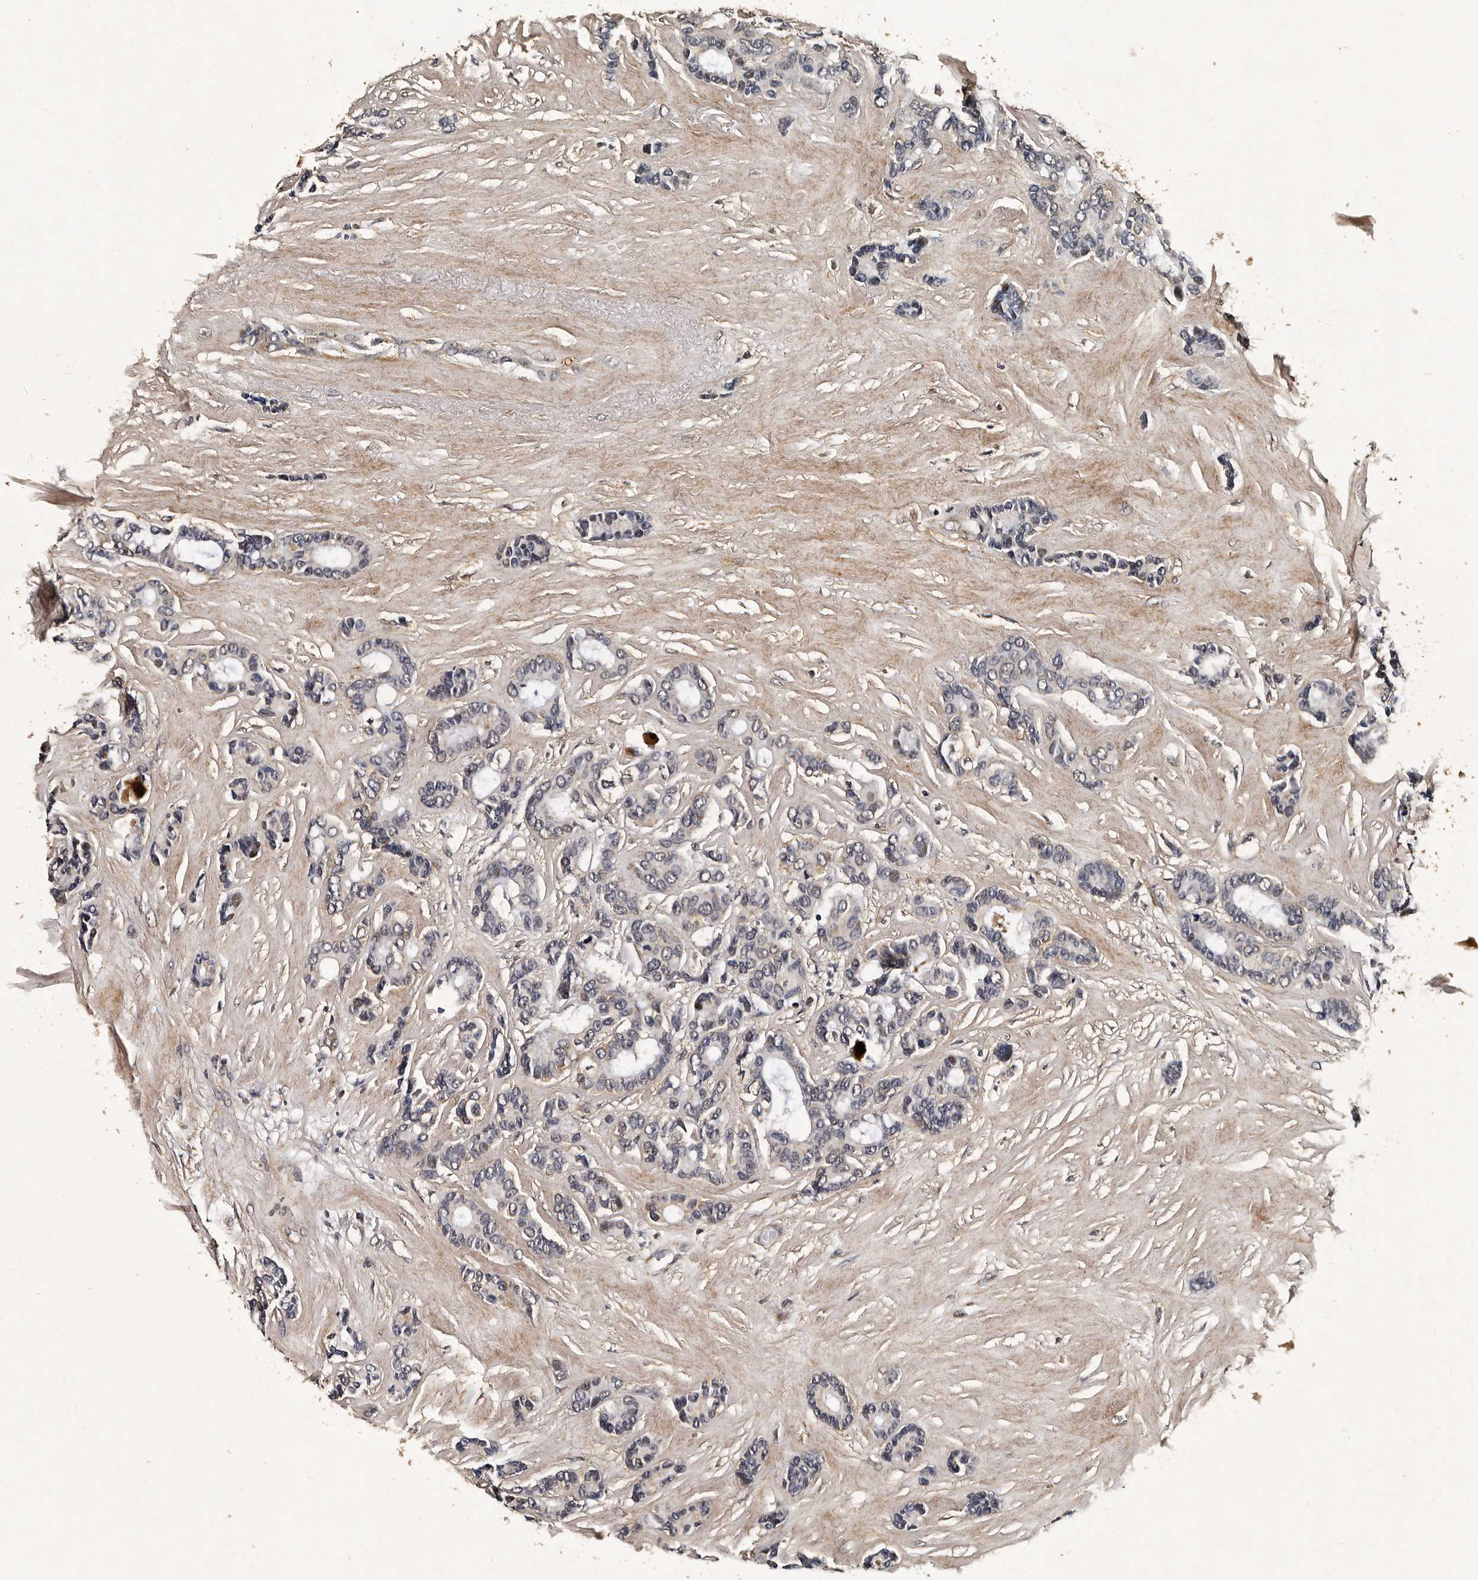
{"staining": {"intensity": "negative", "quantity": "none", "location": "none"}, "tissue": "breast cancer", "cell_type": "Tumor cells", "image_type": "cancer", "snomed": [{"axis": "morphology", "description": "Duct carcinoma"}, {"axis": "topography", "description": "Breast"}], "caption": "DAB immunohistochemical staining of breast intraductal carcinoma shows no significant staining in tumor cells.", "gene": "CPNE3", "patient": {"sex": "female", "age": 87}}